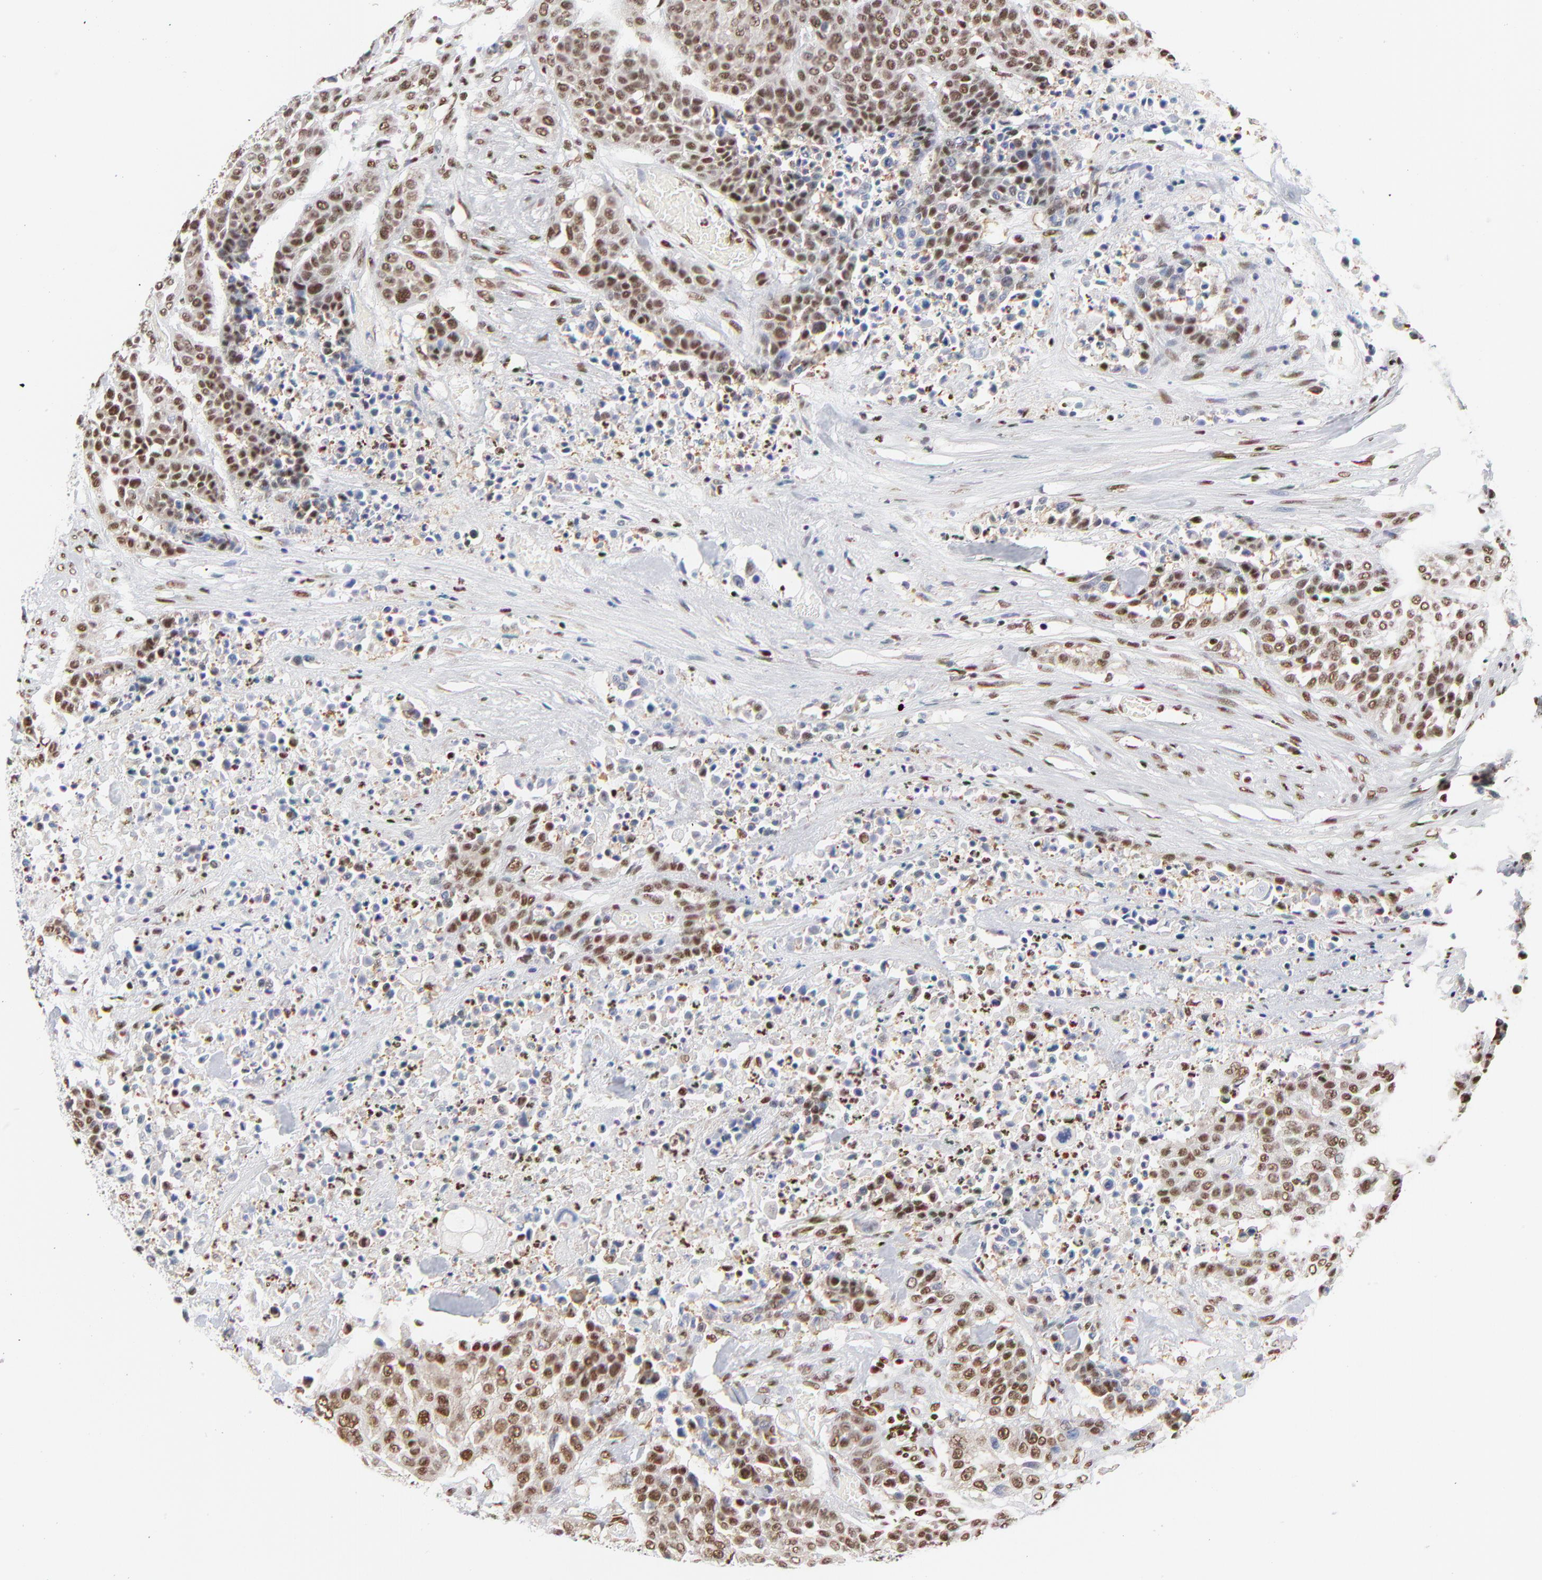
{"staining": {"intensity": "strong", "quantity": ">75%", "location": "nuclear"}, "tissue": "urothelial cancer", "cell_type": "Tumor cells", "image_type": "cancer", "snomed": [{"axis": "morphology", "description": "Urothelial carcinoma, High grade"}, {"axis": "topography", "description": "Urinary bladder"}], "caption": "IHC micrograph of human urothelial cancer stained for a protein (brown), which displays high levels of strong nuclear expression in approximately >75% of tumor cells.", "gene": "CREB1", "patient": {"sex": "male", "age": 74}}